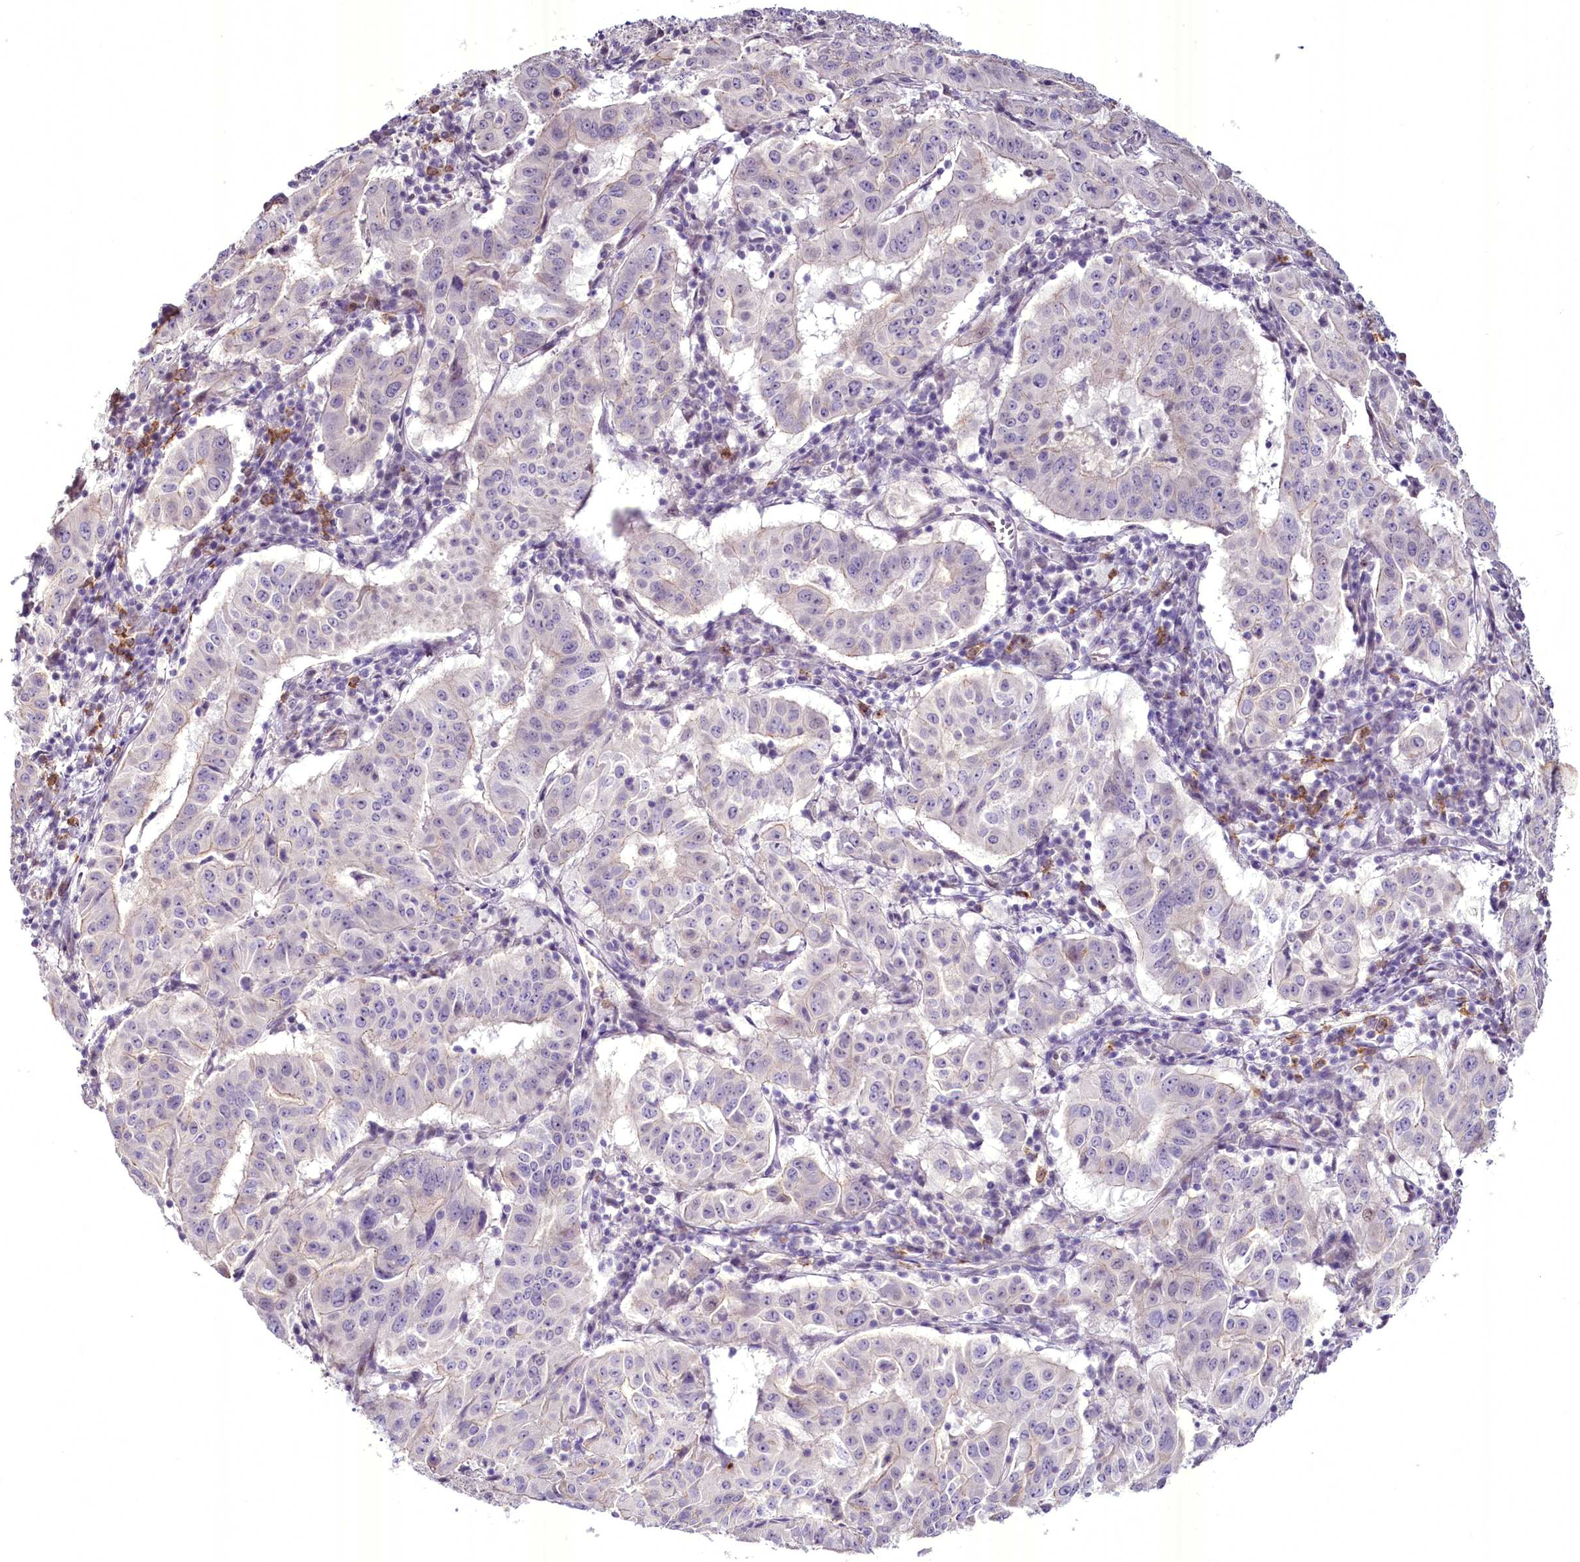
{"staining": {"intensity": "negative", "quantity": "none", "location": "none"}, "tissue": "pancreatic cancer", "cell_type": "Tumor cells", "image_type": "cancer", "snomed": [{"axis": "morphology", "description": "Adenocarcinoma, NOS"}, {"axis": "topography", "description": "Pancreas"}], "caption": "Protein analysis of pancreatic adenocarcinoma displays no significant positivity in tumor cells.", "gene": "BANK1", "patient": {"sex": "male", "age": 63}}